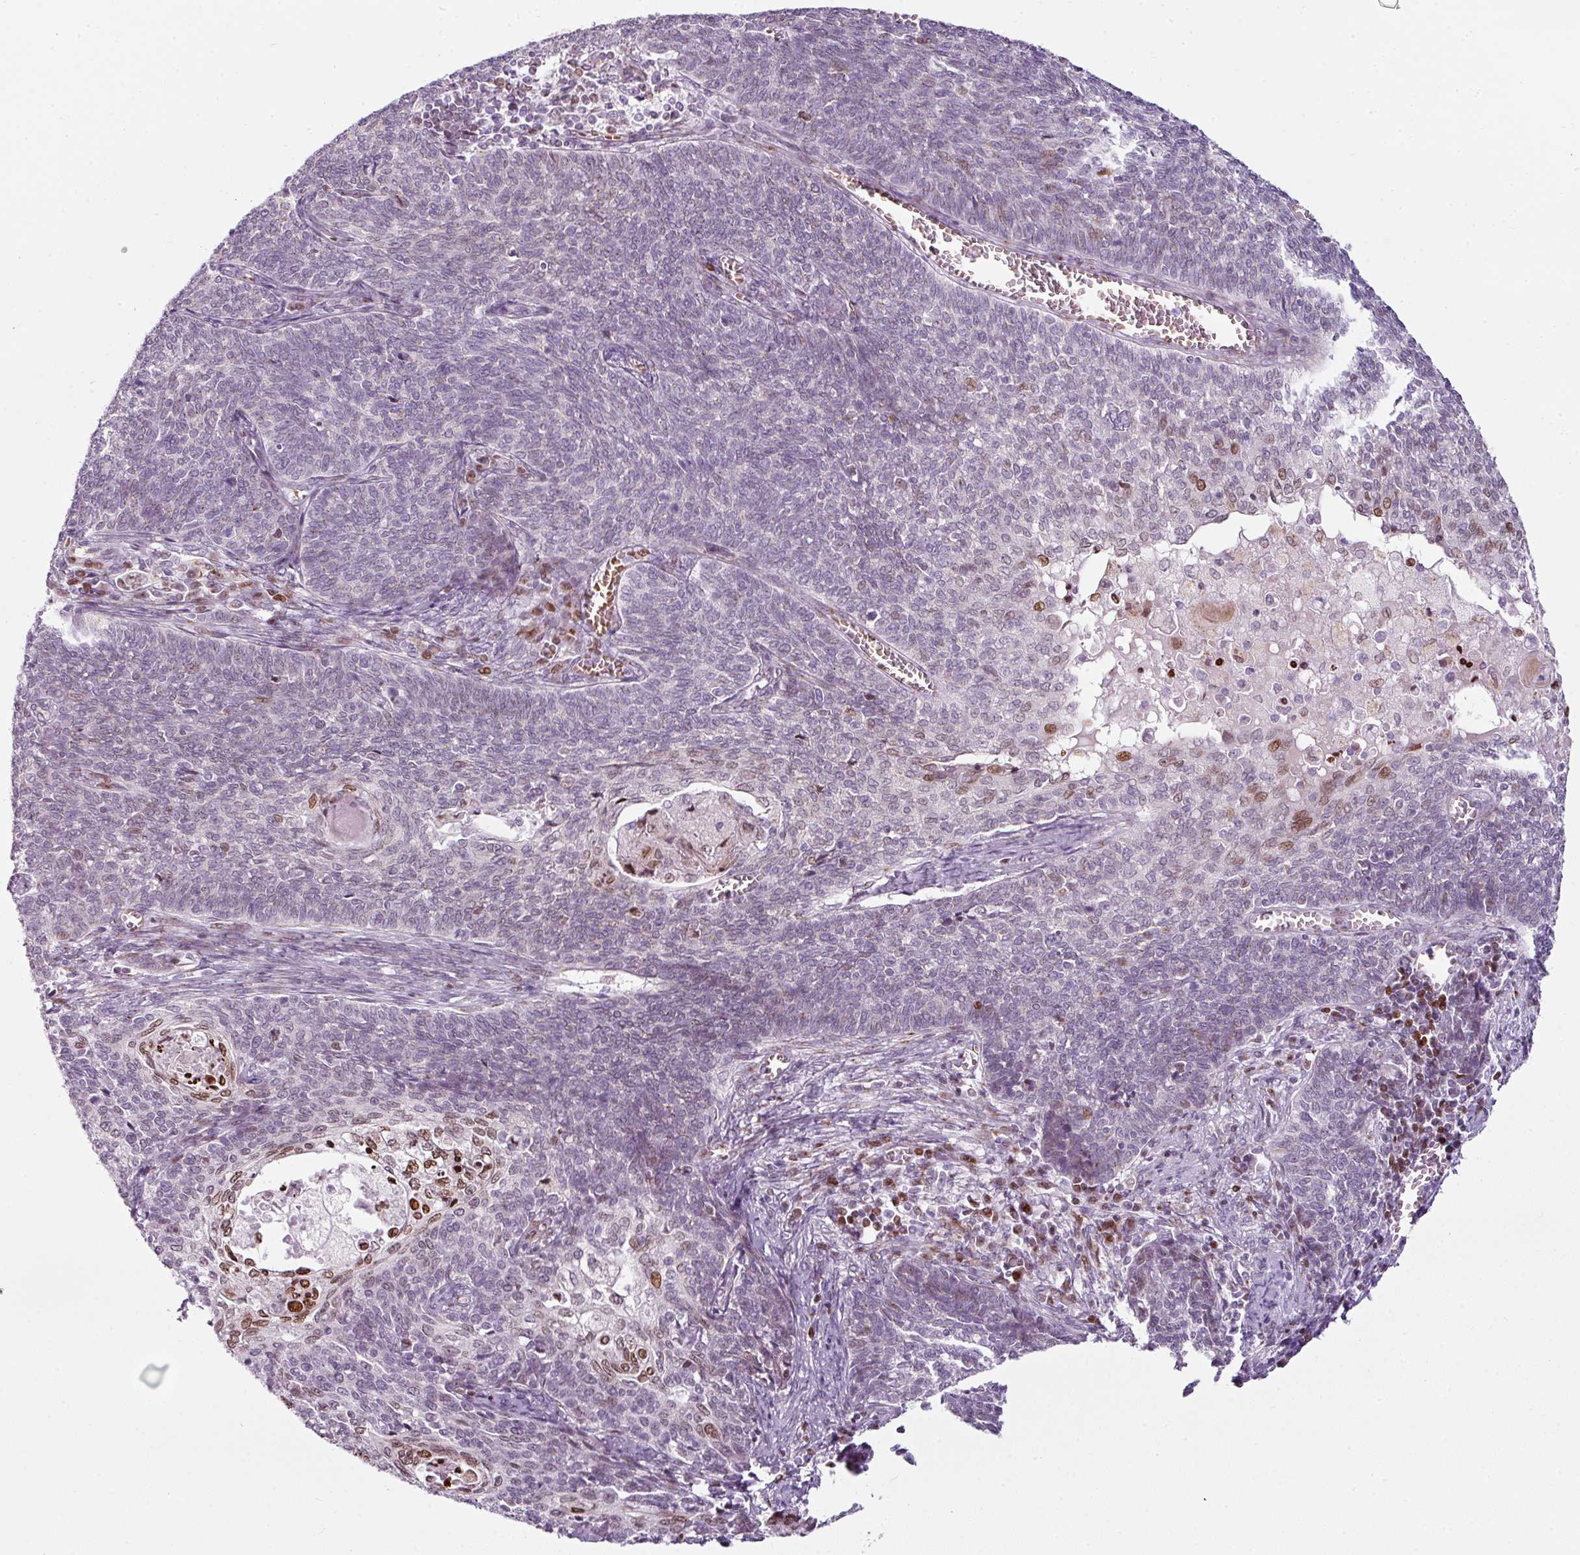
{"staining": {"intensity": "moderate", "quantity": "<25%", "location": "nuclear"}, "tissue": "cervical cancer", "cell_type": "Tumor cells", "image_type": "cancer", "snomed": [{"axis": "morphology", "description": "Squamous cell carcinoma, NOS"}, {"axis": "topography", "description": "Cervix"}], "caption": "Squamous cell carcinoma (cervical) stained with IHC displays moderate nuclear expression in approximately <25% of tumor cells. The protein of interest is shown in brown color, while the nuclei are stained blue.", "gene": "SYT8", "patient": {"sex": "female", "age": 39}}